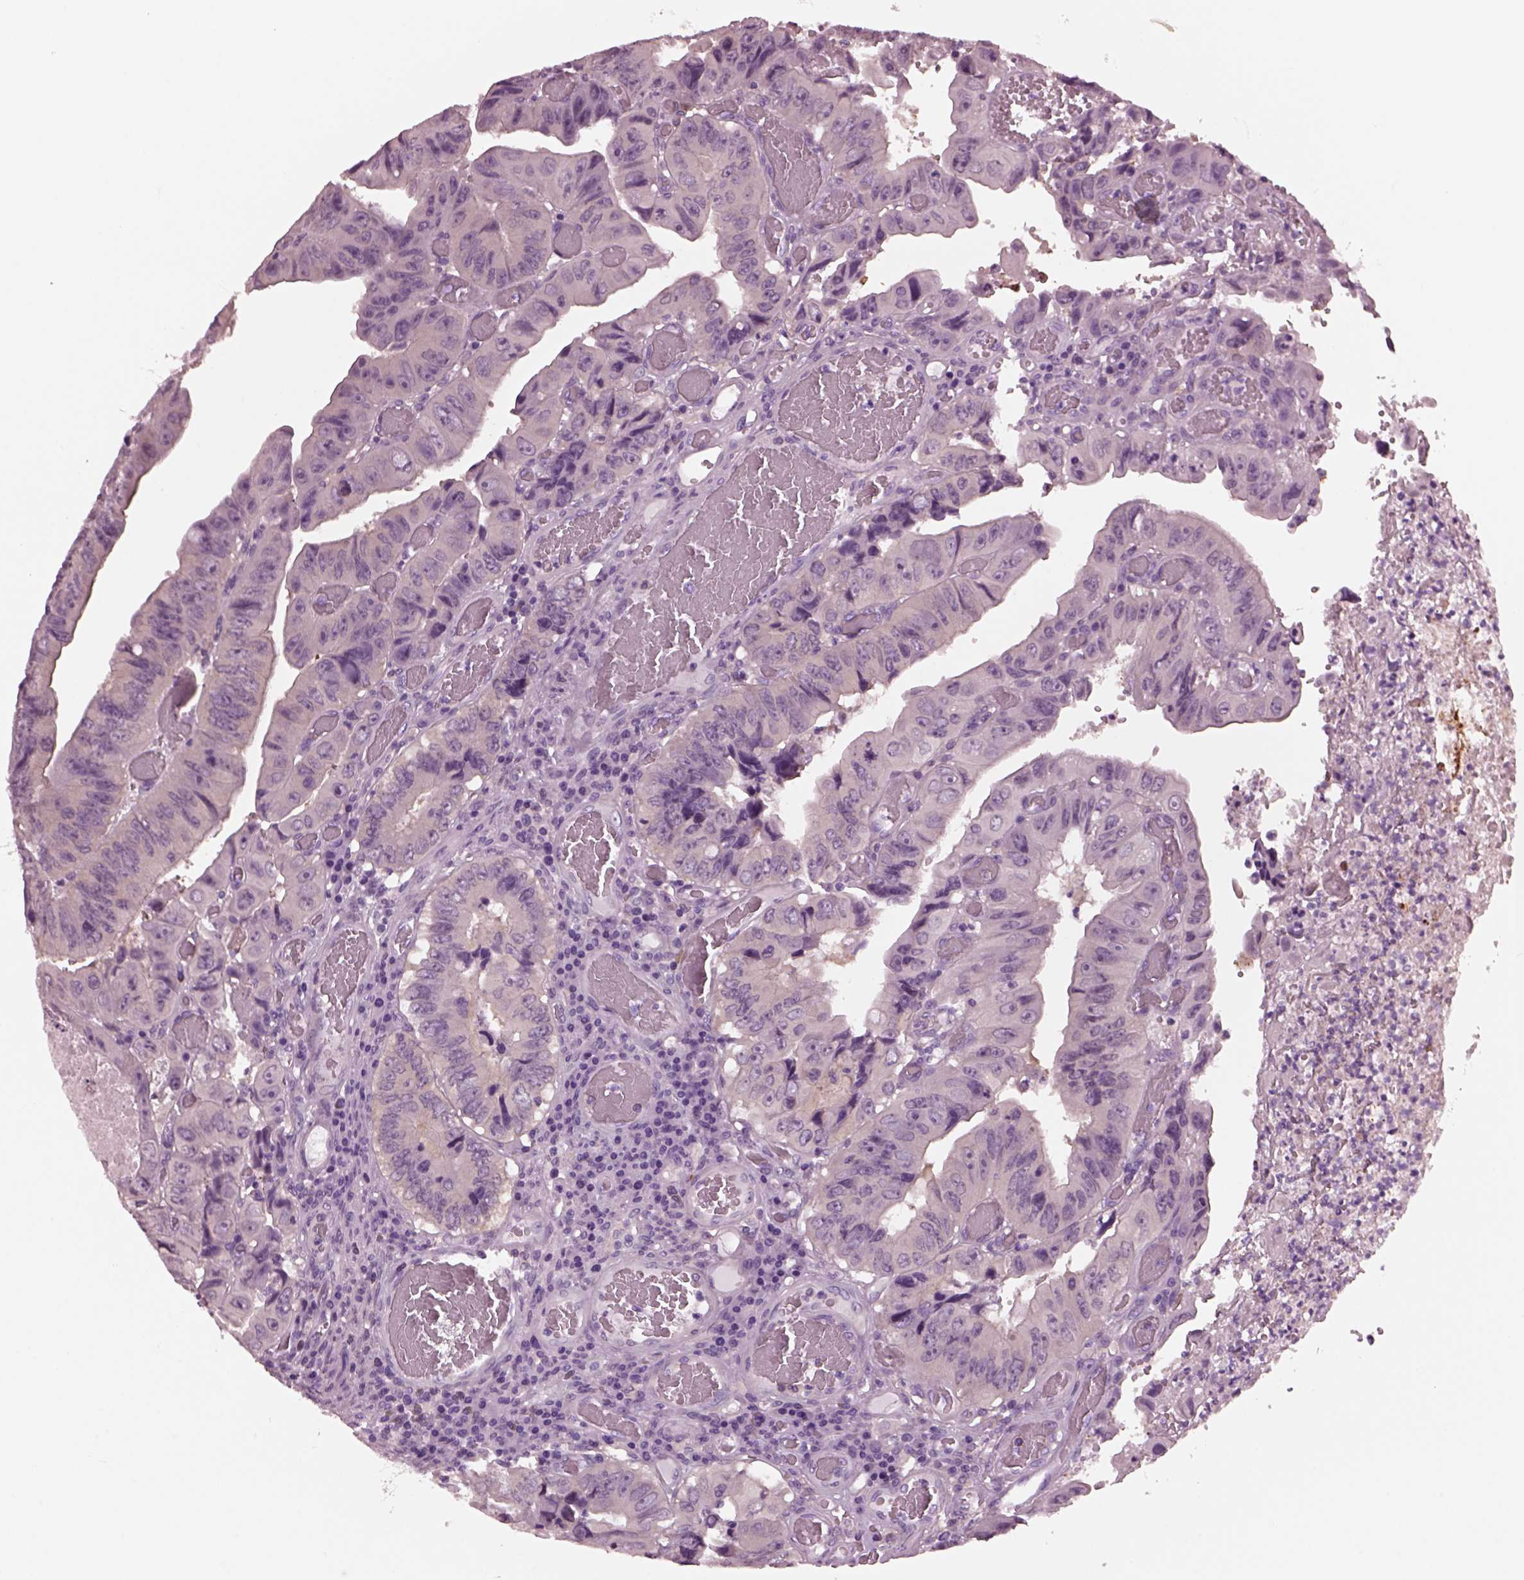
{"staining": {"intensity": "negative", "quantity": "none", "location": "none"}, "tissue": "colorectal cancer", "cell_type": "Tumor cells", "image_type": "cancer", "snomed": [{"axis": "morphology", "description": "Adenocarcinoma, NOS"}, {"axis": "topography", "description": "Colon"}], "caption": "Tumor cells show no significant protein staining in colorectal cancer (adenocarcinoma). (Immunohistochemistry, brightfield microscopy, high magnification).", "gene": "SHTN1", "patient": {"sex": "female", "age": 84}}